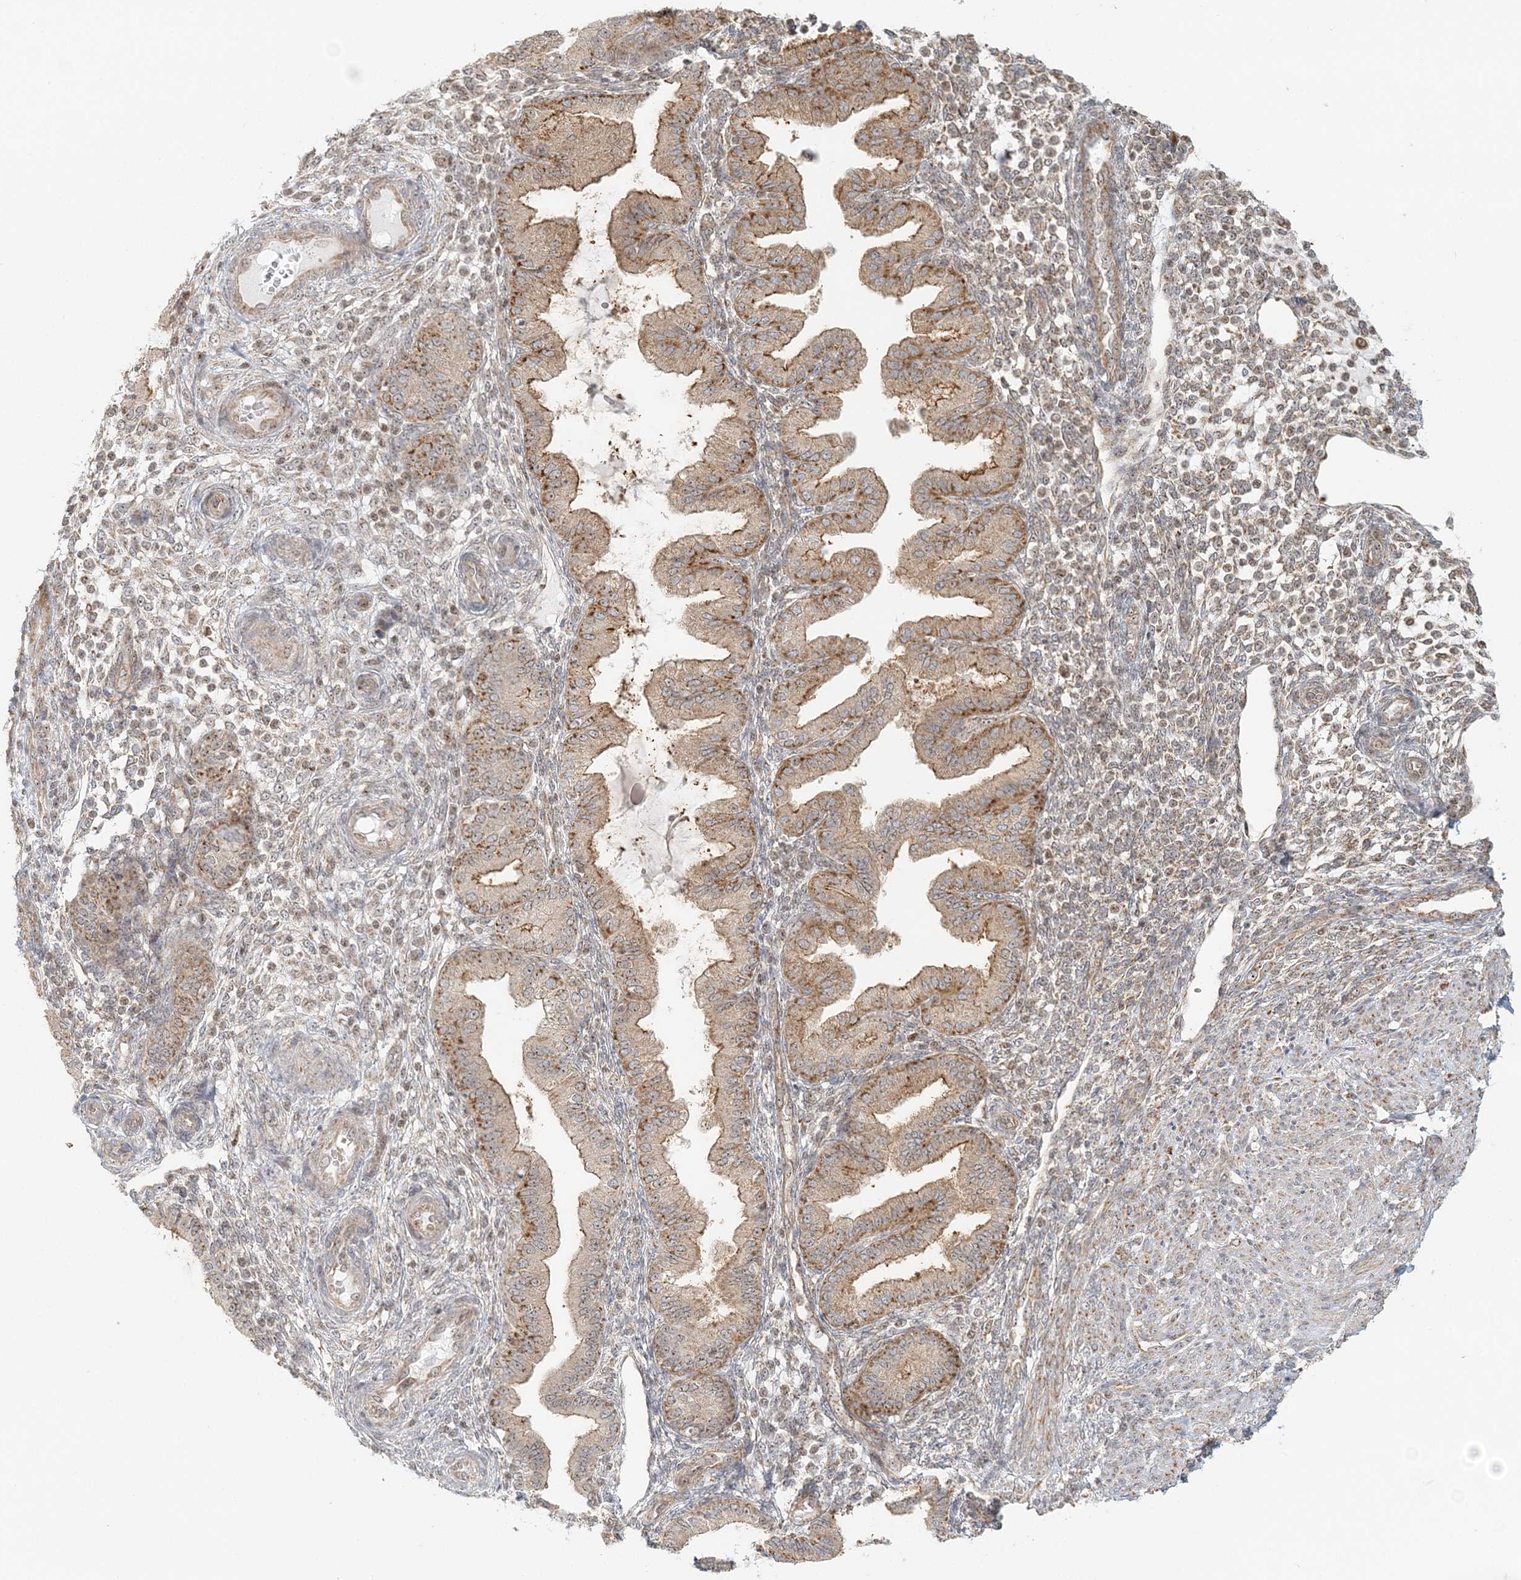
{"staining": {"intensity": "weak", "quantity": "25%-75%", "location": "nuclear"}, "tissue": "endometrium", "cell_type": "Cells in endometrial stroma", "image_type": "normal", "snomed": [{"axis": "morphology", "description": "Normal tissue, NOS"}, {"axis": "topography", "description": "Endometrium"}], "caption": "Endometrium stained with immunohistochemistry shows weak nuclear staining in approximately 25%-75% of cells in endometrial stroma.", "gene": "UBE2F", "patient": {"sex": "female", "age": 53}}